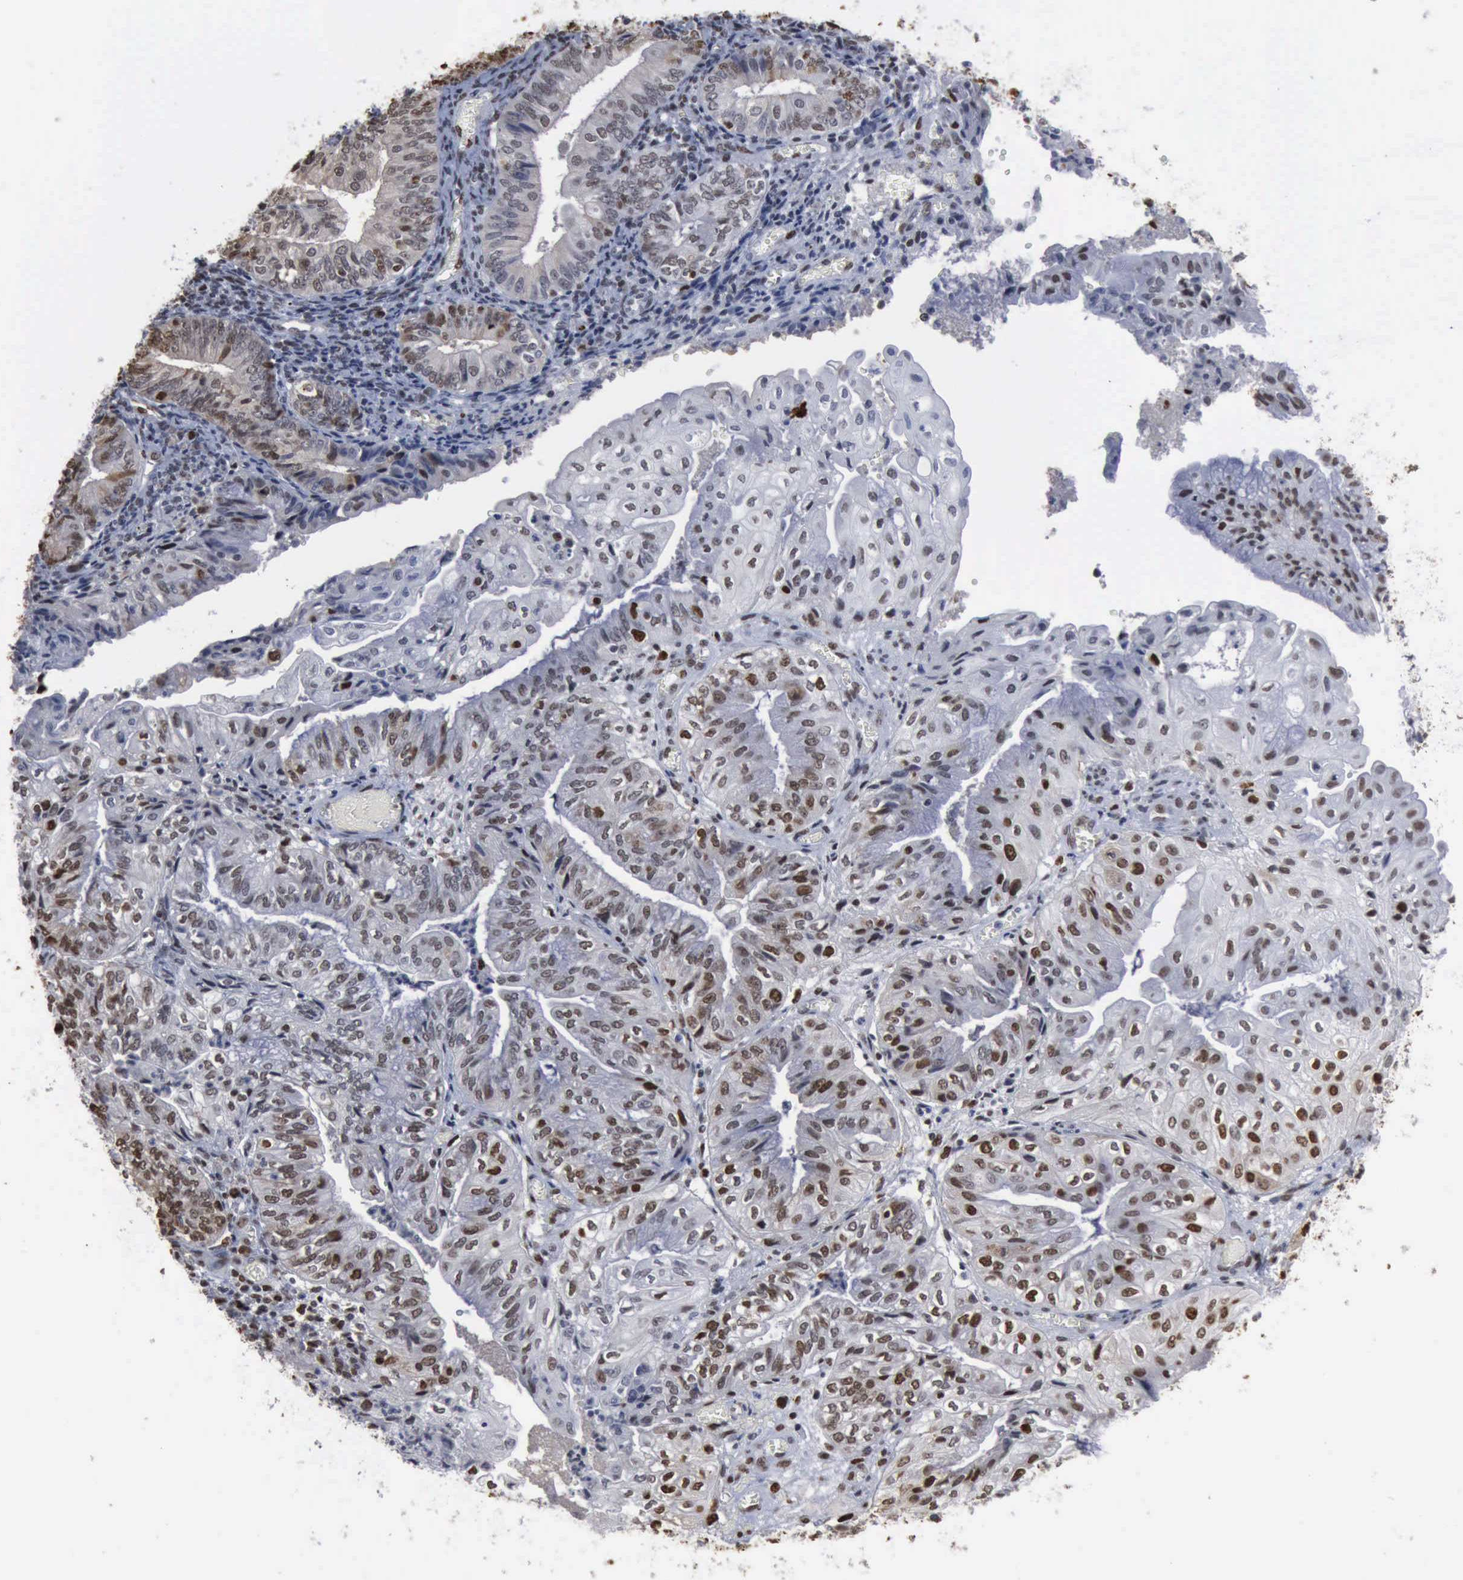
{"staining": {"intensity": "moderate", "quantity": "25%-75%", "location": "nuclear"}, "tissue": "endometrial cancer", "cell_type": "Tumor cells", "image_type": "cancer", "snomed": [{"axis": "morphology", "description": "Adenocarcinoma, NOS"}, {"axis": "topography", "description": "Endometrium"}], "caption": "Human endometrial adenocarcinoma stained with a protein marker shows moderate staining in tumor cells.", "gene": "PCNA", "patient": {"sex": "female", "age": 55}}